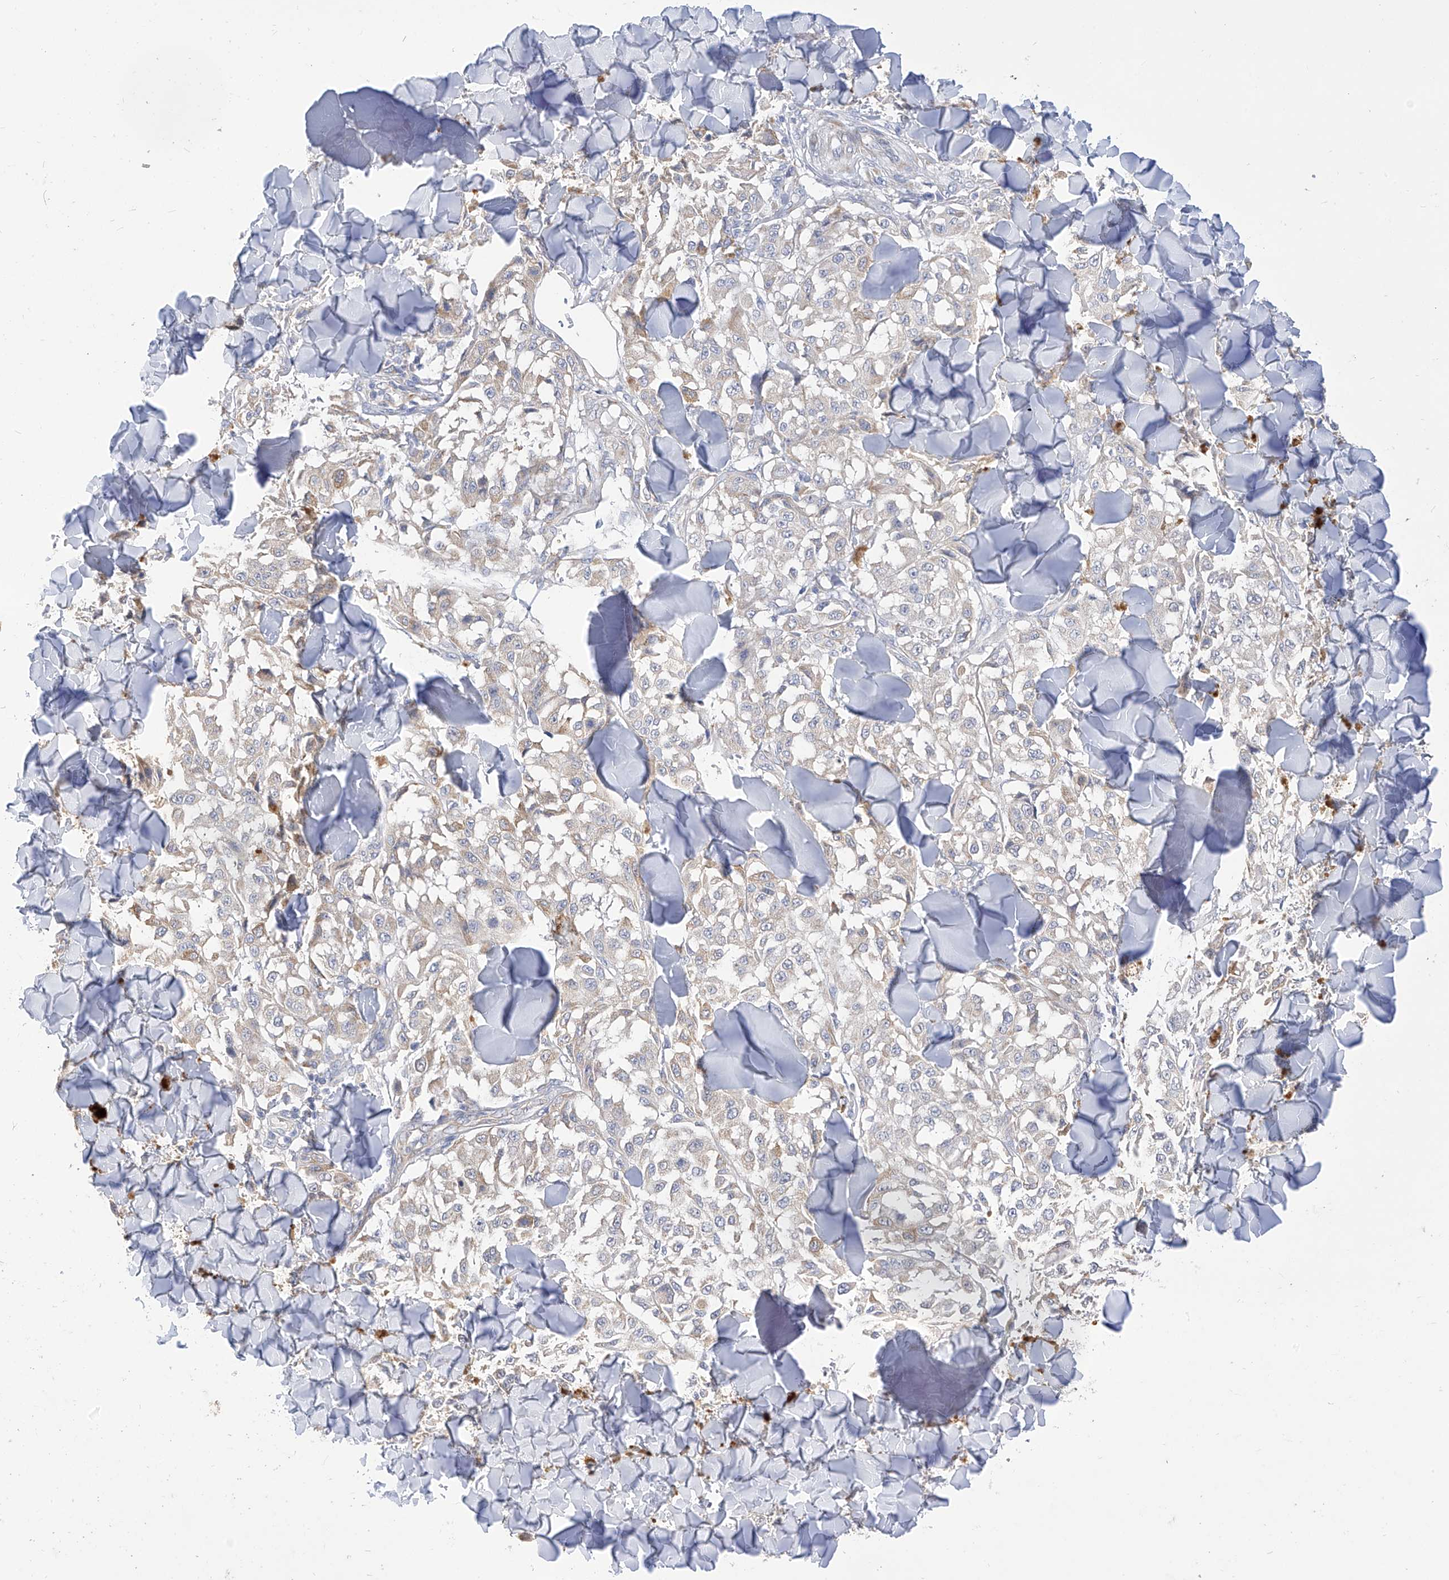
{"staining": {"intensity": "negative", "quantity": "none", "location": "none"}, "tissue": "melanoma", "cell_type": "Tumor cells", "image_type": "cancer", "snomed": [{"axis": "morphology", "description": "Malignant melanoma, NOS"}, {"axis": "topography", "description": "Skin"}], "caption": "Immunohistochemistry (IHC) image of human melanoma stained for a protein (brown), which reveals no staining in tumor cells. (Stains: DAB immunohistochemistry (IHC) with hematoxylin counter stain, Microscopy: brightfield microscopy at high magnification).", "gene": "RASA2", "patient": {"sex": "female", "age": 64}}